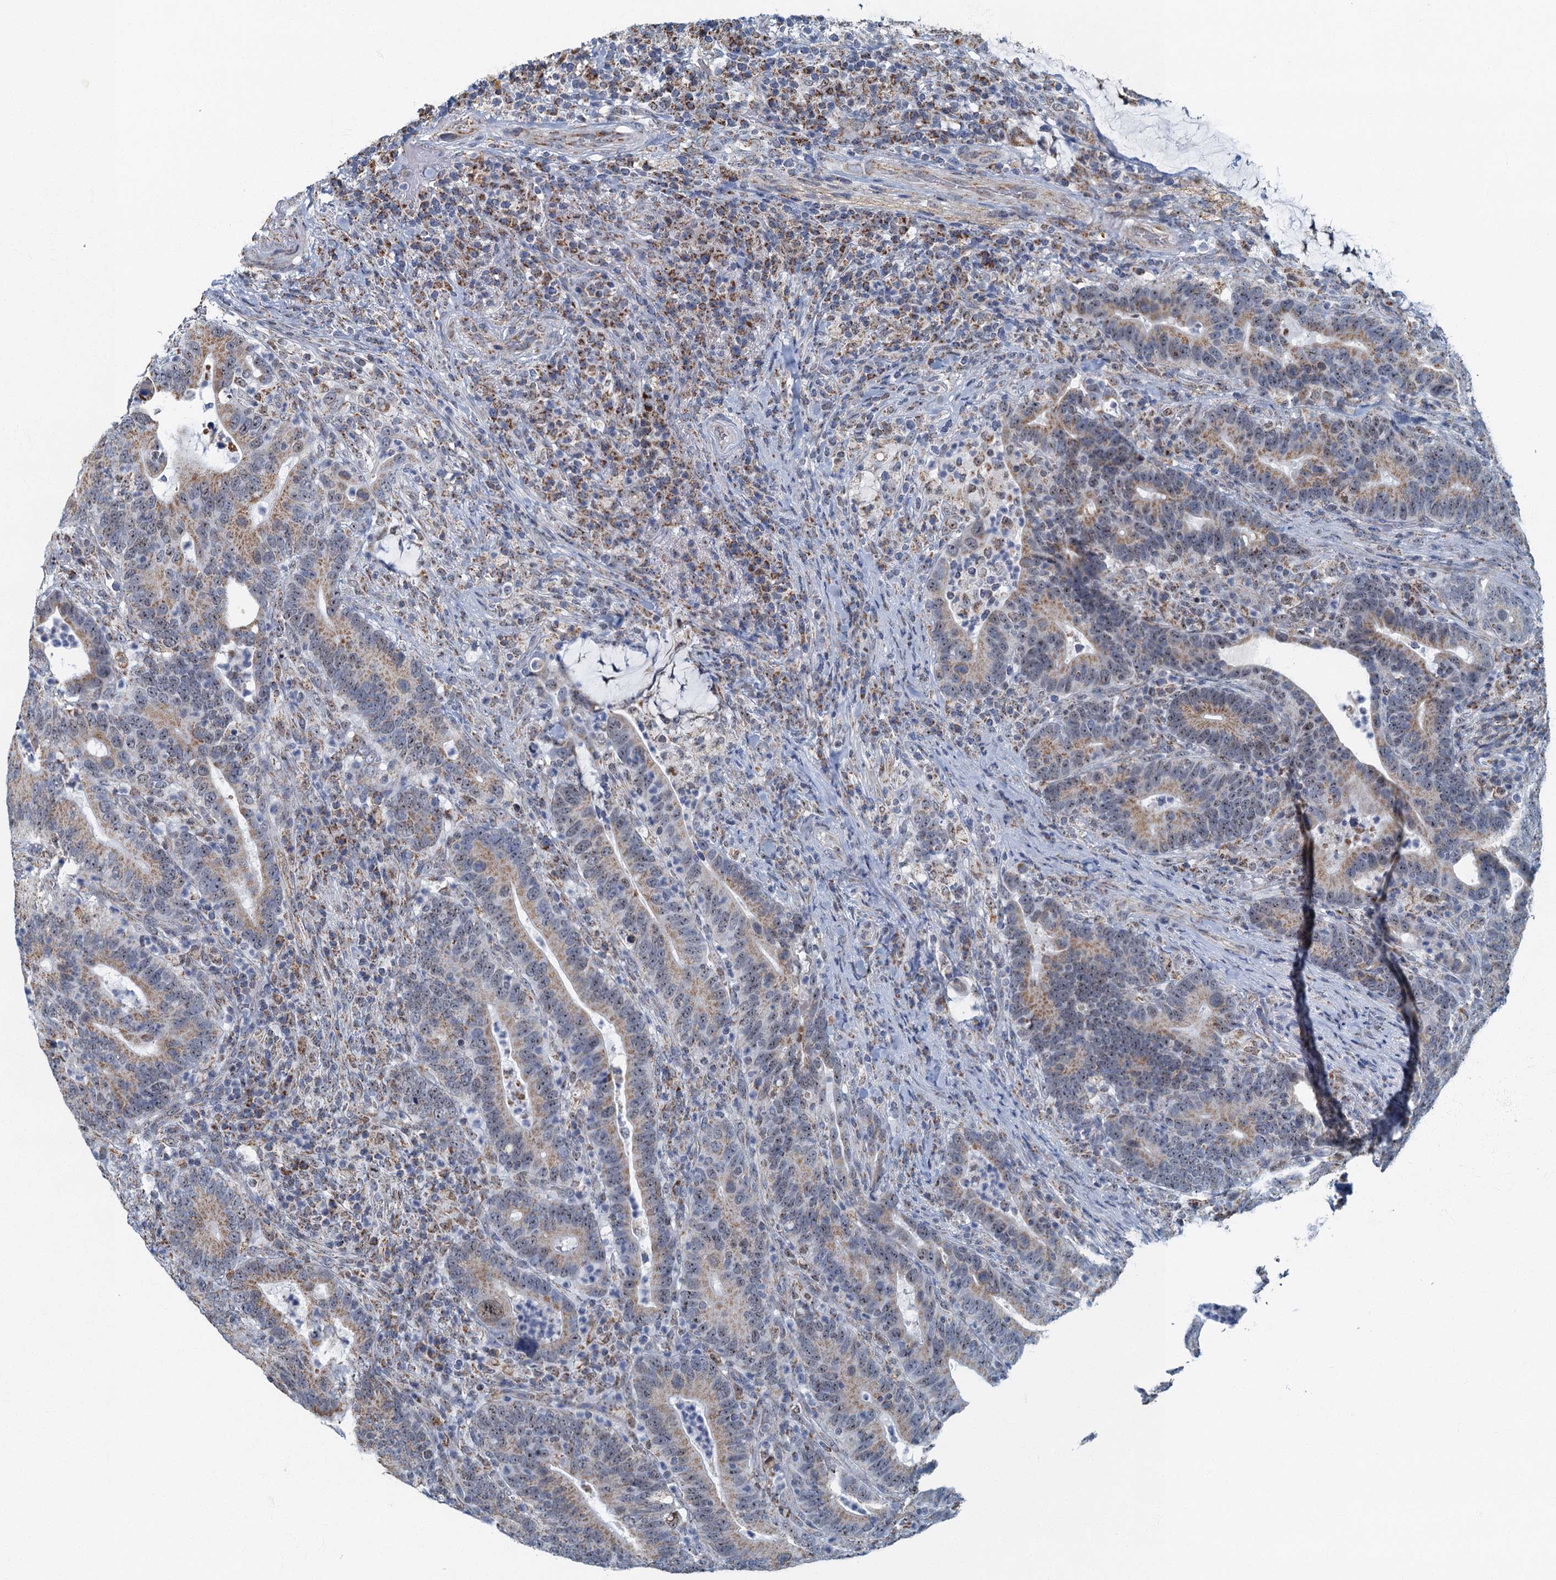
{"staining": {"intensity": "moderate", "quantity": "25%-75%", "location": "cytoplasmic/membranous"}, "tissue": "colorectal cancer", "cell_type": "Tumor cells", "image_type": "cancer", "snomed": [{"axis": "morphology", "description": "Adenocarcinoma, NOS"}, {"axis": "topography", "description": "Colon"}], "caption": "A medium amount of moderate cytoplasmic/membranous expression is appreciated in about 25%-75% of tumor cells in colorectal cancer tissue.", "gene": "RAD9B", "patient": {"sex": "female", "age": 66}}